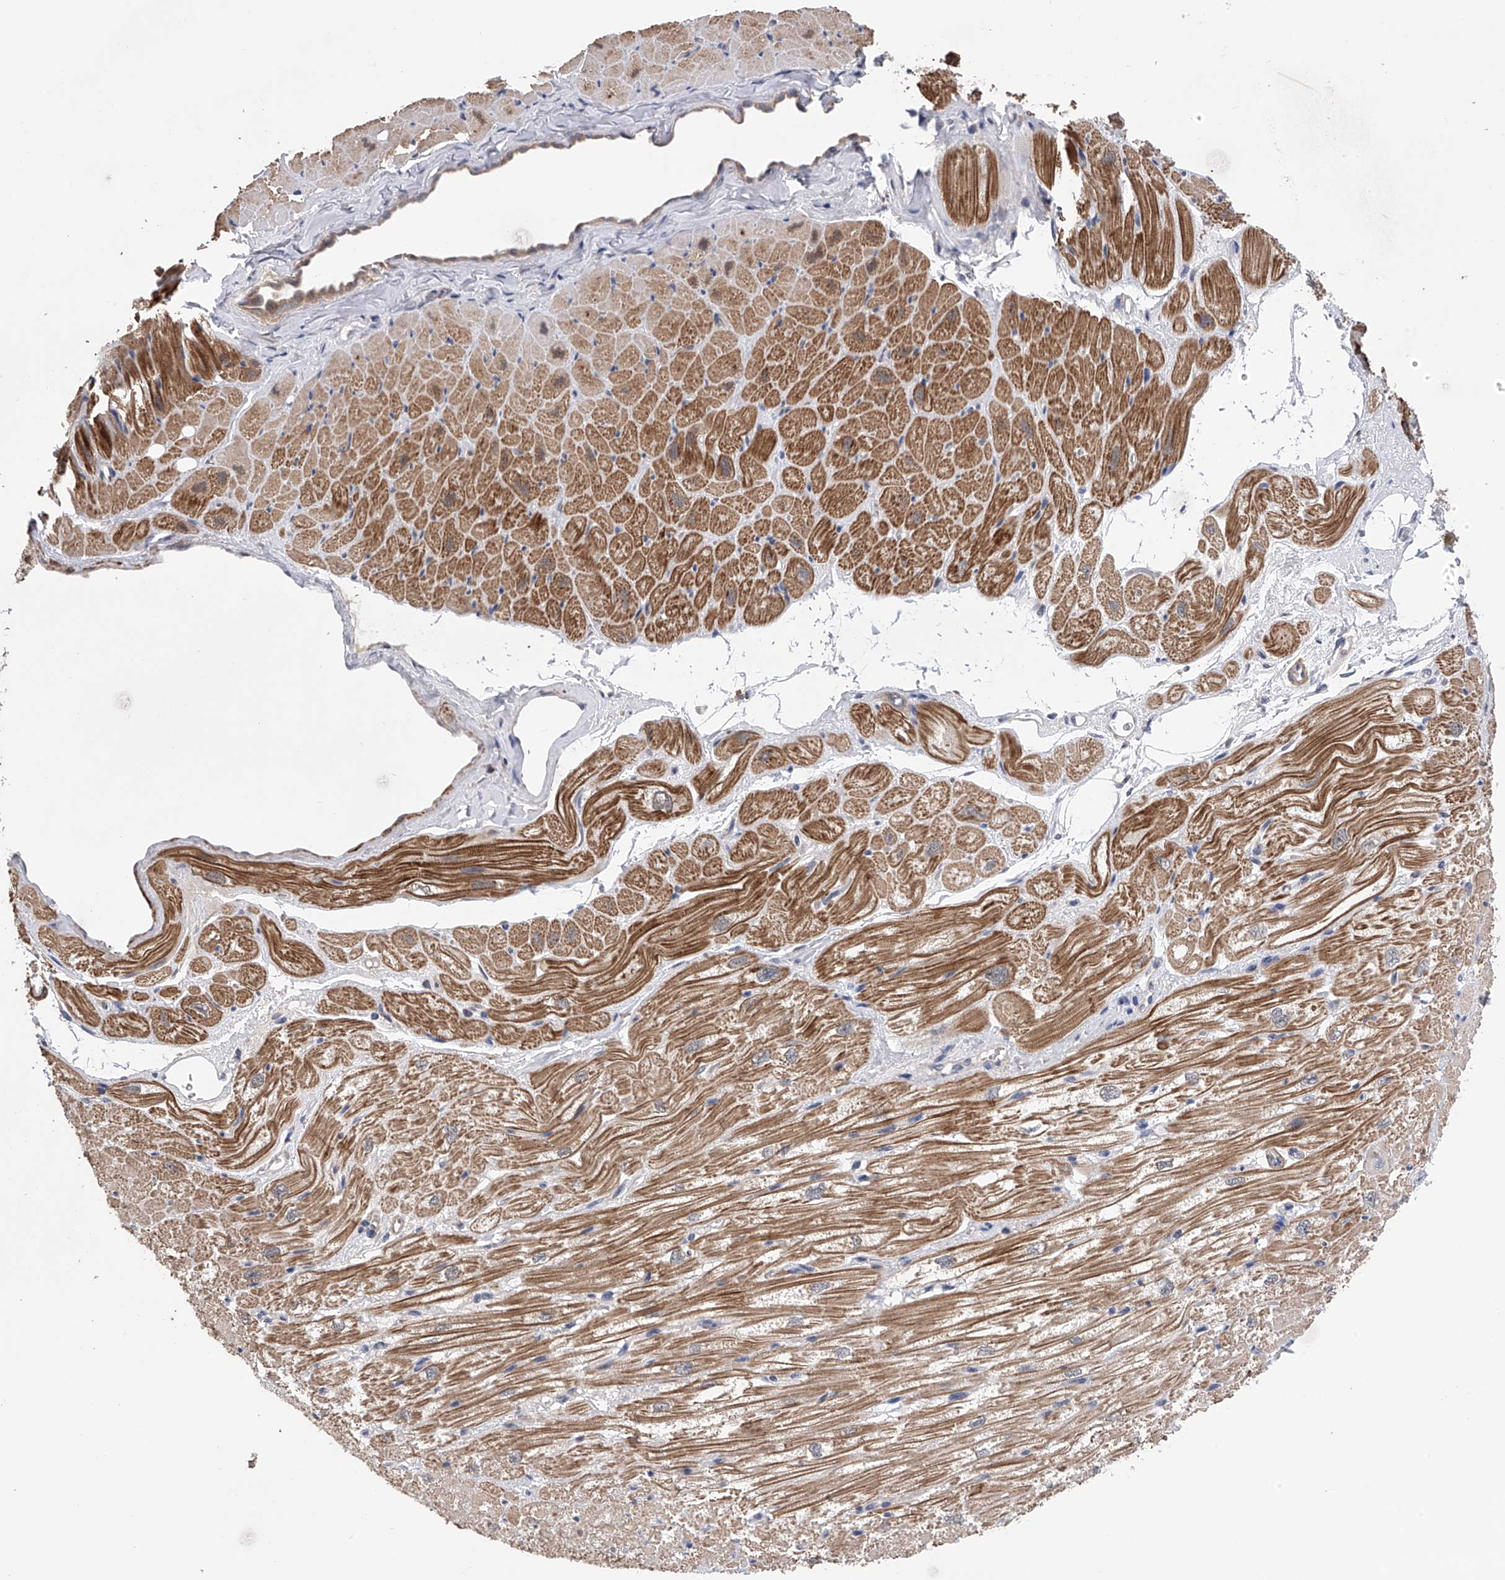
{"staining": {"intensity": "moderate", "quantity": ">75%", "location": "cytoplasmic/membranous"}, "tissue": "heart muscle", "cell_type": "Cardiomyocytes", "image_type": "normal", "snomed": [{"axis": "morphology", "description": "Normal tissue, NOS"}, {"axis": "topography", "description": "Heart"}], "caption": "This image displays immunohistochemistry (IHC) staining of unremarkable heart muscle, with medium moderate cytoplasmic/membranous staining in approximately >75% of cardiomyocytes.", "gene": "SPOCK1", "patient": {"sex": "male", "age": 50}}